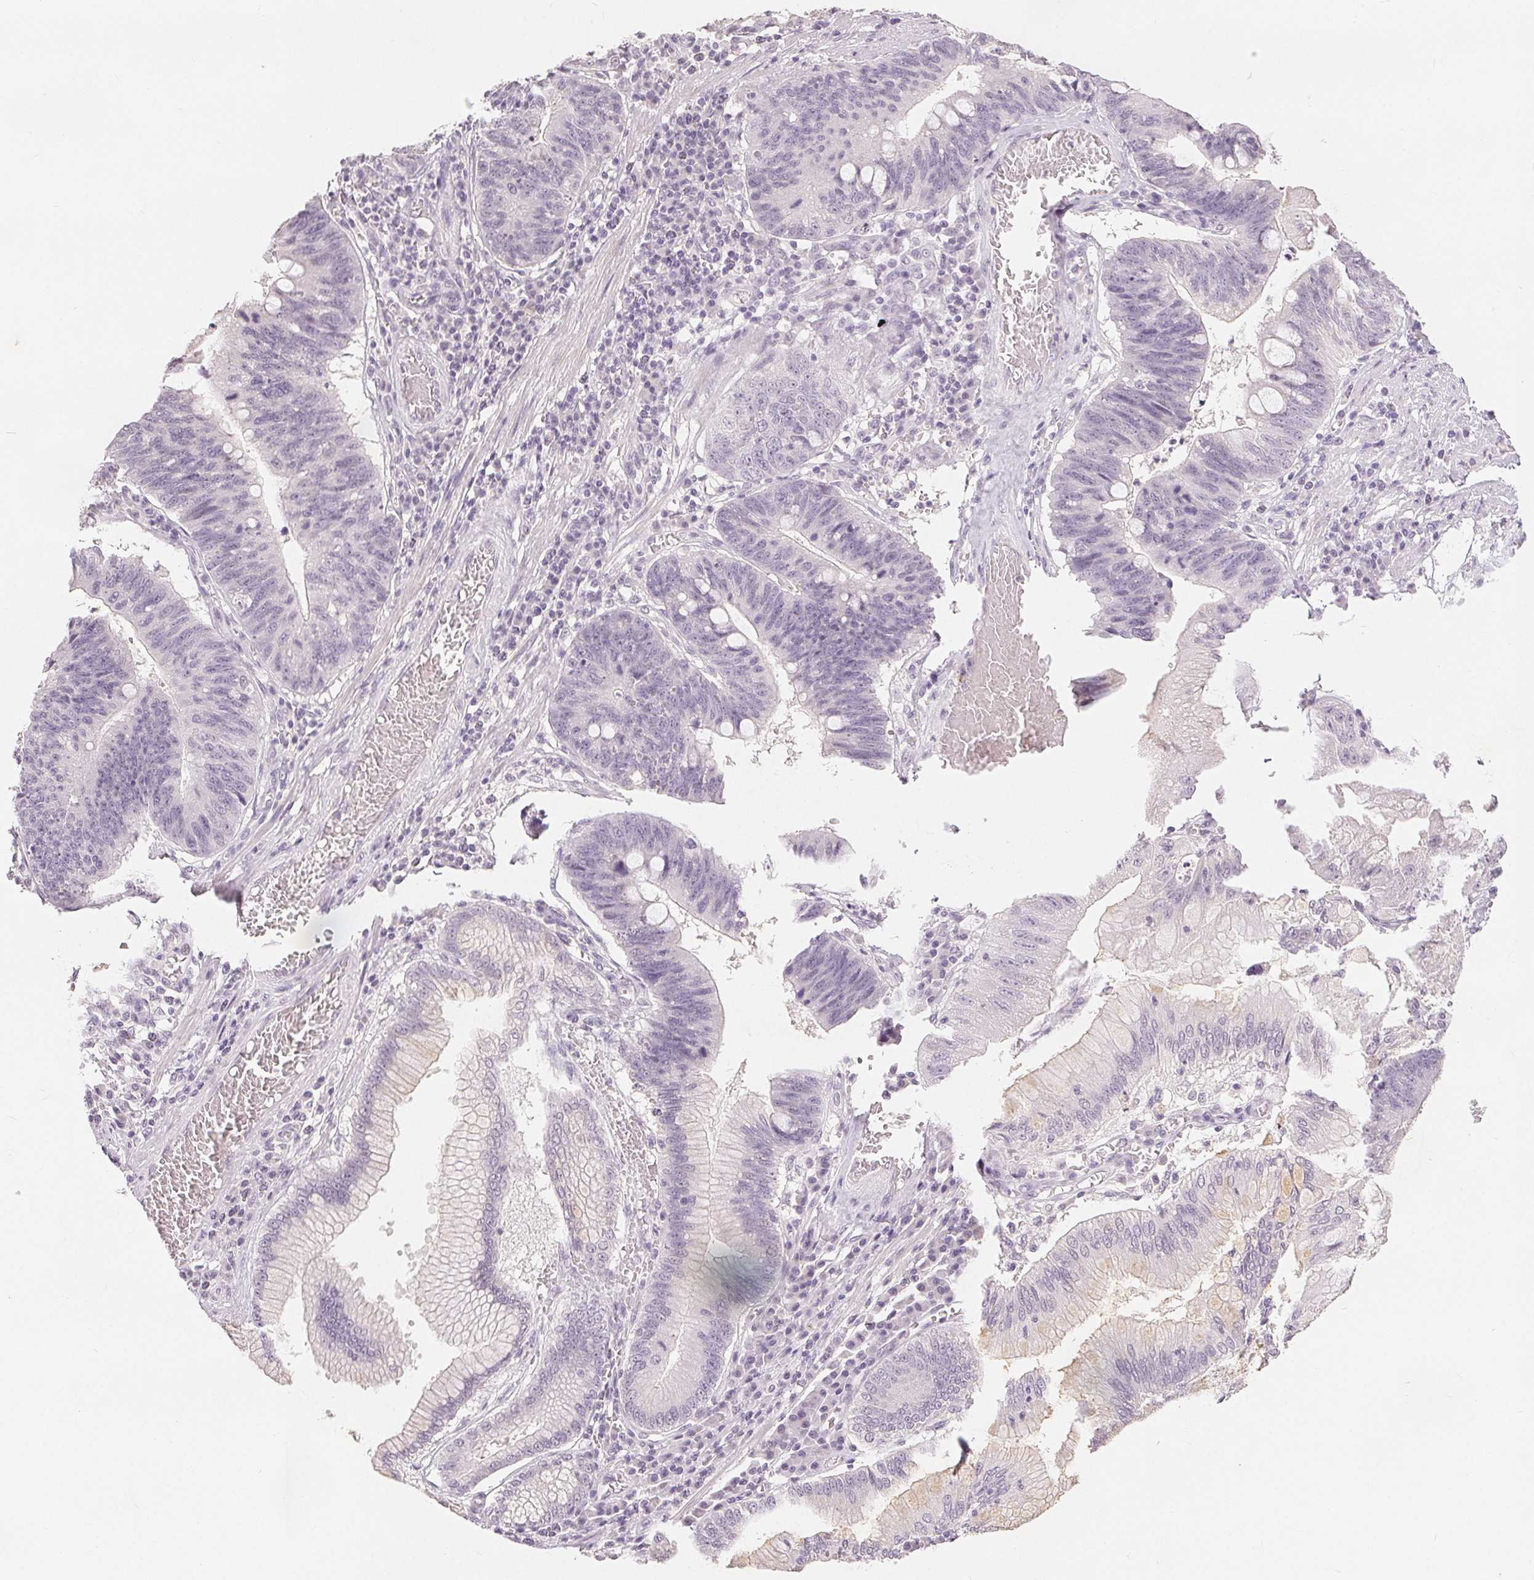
{"staining": {"intensity": "negative", "quantity": "none", "location": "none"}, "tissue": "stomach cancer", "cell_type": "Tumor cells", "image_type": "cancer", "snomed": [{"axis": "morphology", "description": "Adenocarcinoma, NOS"}, {"axis": "topography", "description": "Stomach"}], "caption": "Tumor cells are negative for brown protein staining in stomach cancer.", "gene": "SLC27A5", "patient": {"sex": "male", "age": 59}}